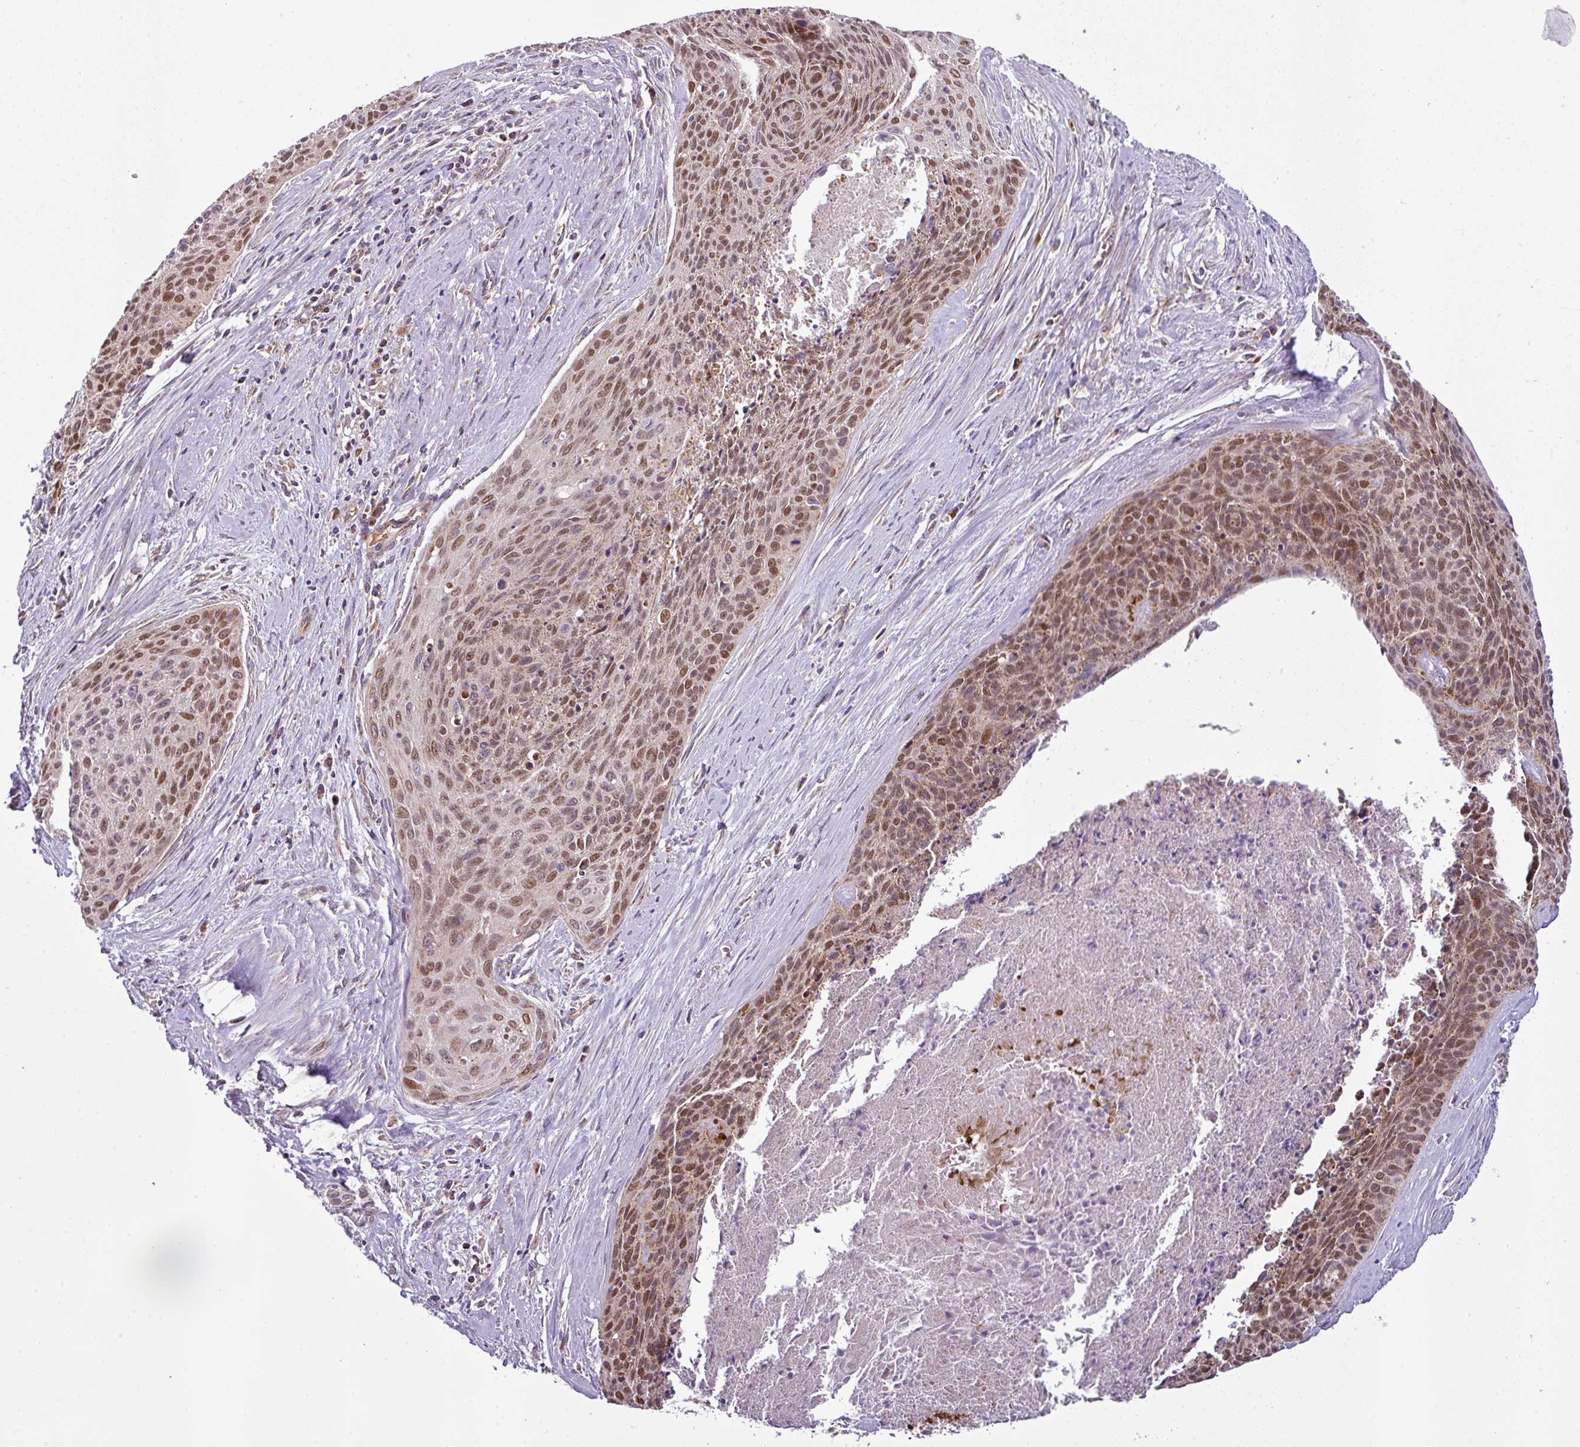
{"staining": {"intensity": "moderate", "quantity": ">75%", "location": "cytoplasmic/membranous,nuclear"}, "tissue": "cervical cancer", "cell_type": "Tumor cells", "image_type": "cancer", "snomed": [{"axis": "morphology", "description": "Squamous cell carcinoma, NOS"}, {"axis": "topography", "description": "Cervix"}], "caption": "This is a photomicrograph of IHC staining of cervical cancer, which shows moderate expression in the cytoplasmic/membranous and nuclear of tumor cells.", "gene": "PRELID3B", "patient": {"sex": "female", "age": 55}}